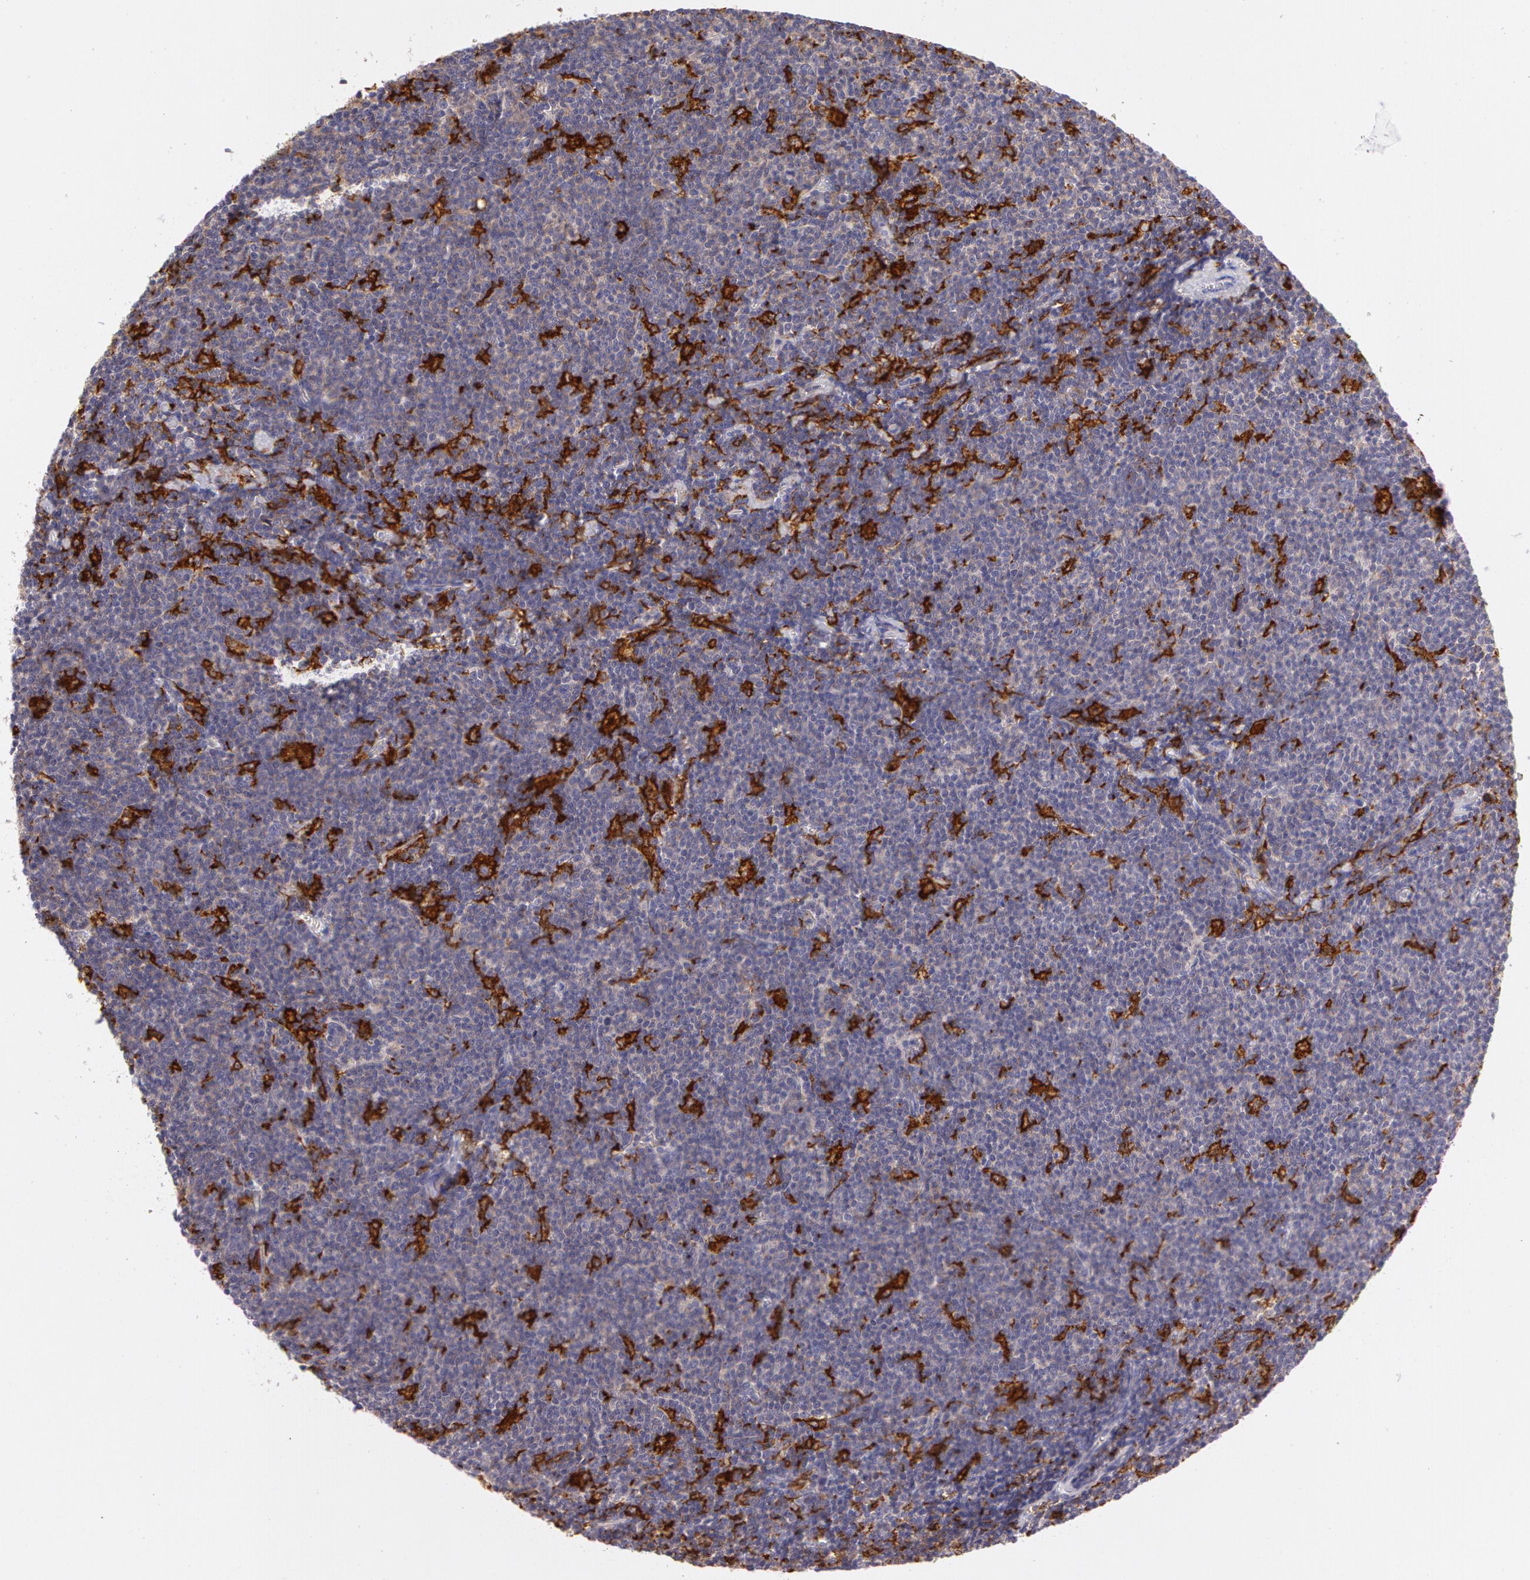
{"staining": {"intensity": "strong", "quantity": ">75%", "location": "cytoplasmic/membranous"}, "tissue": "lymphoma", "cell_type": "Tumor cells", "image_type": "cancer", "snomed": [{"axis": "morphology", "description": "Malignant lymphoma, non-Hodgkin's type, Low grade"}, {"axis": "topography", "description": "Lymph node"}], "caption": "IHC (DAB) staining of human lymphoma shows strong cytoplasmic/membranous protein expression in approximately >75% of tumor cells.", "gene": "LY75", "patient": {"sex": "male", "age": 65}}